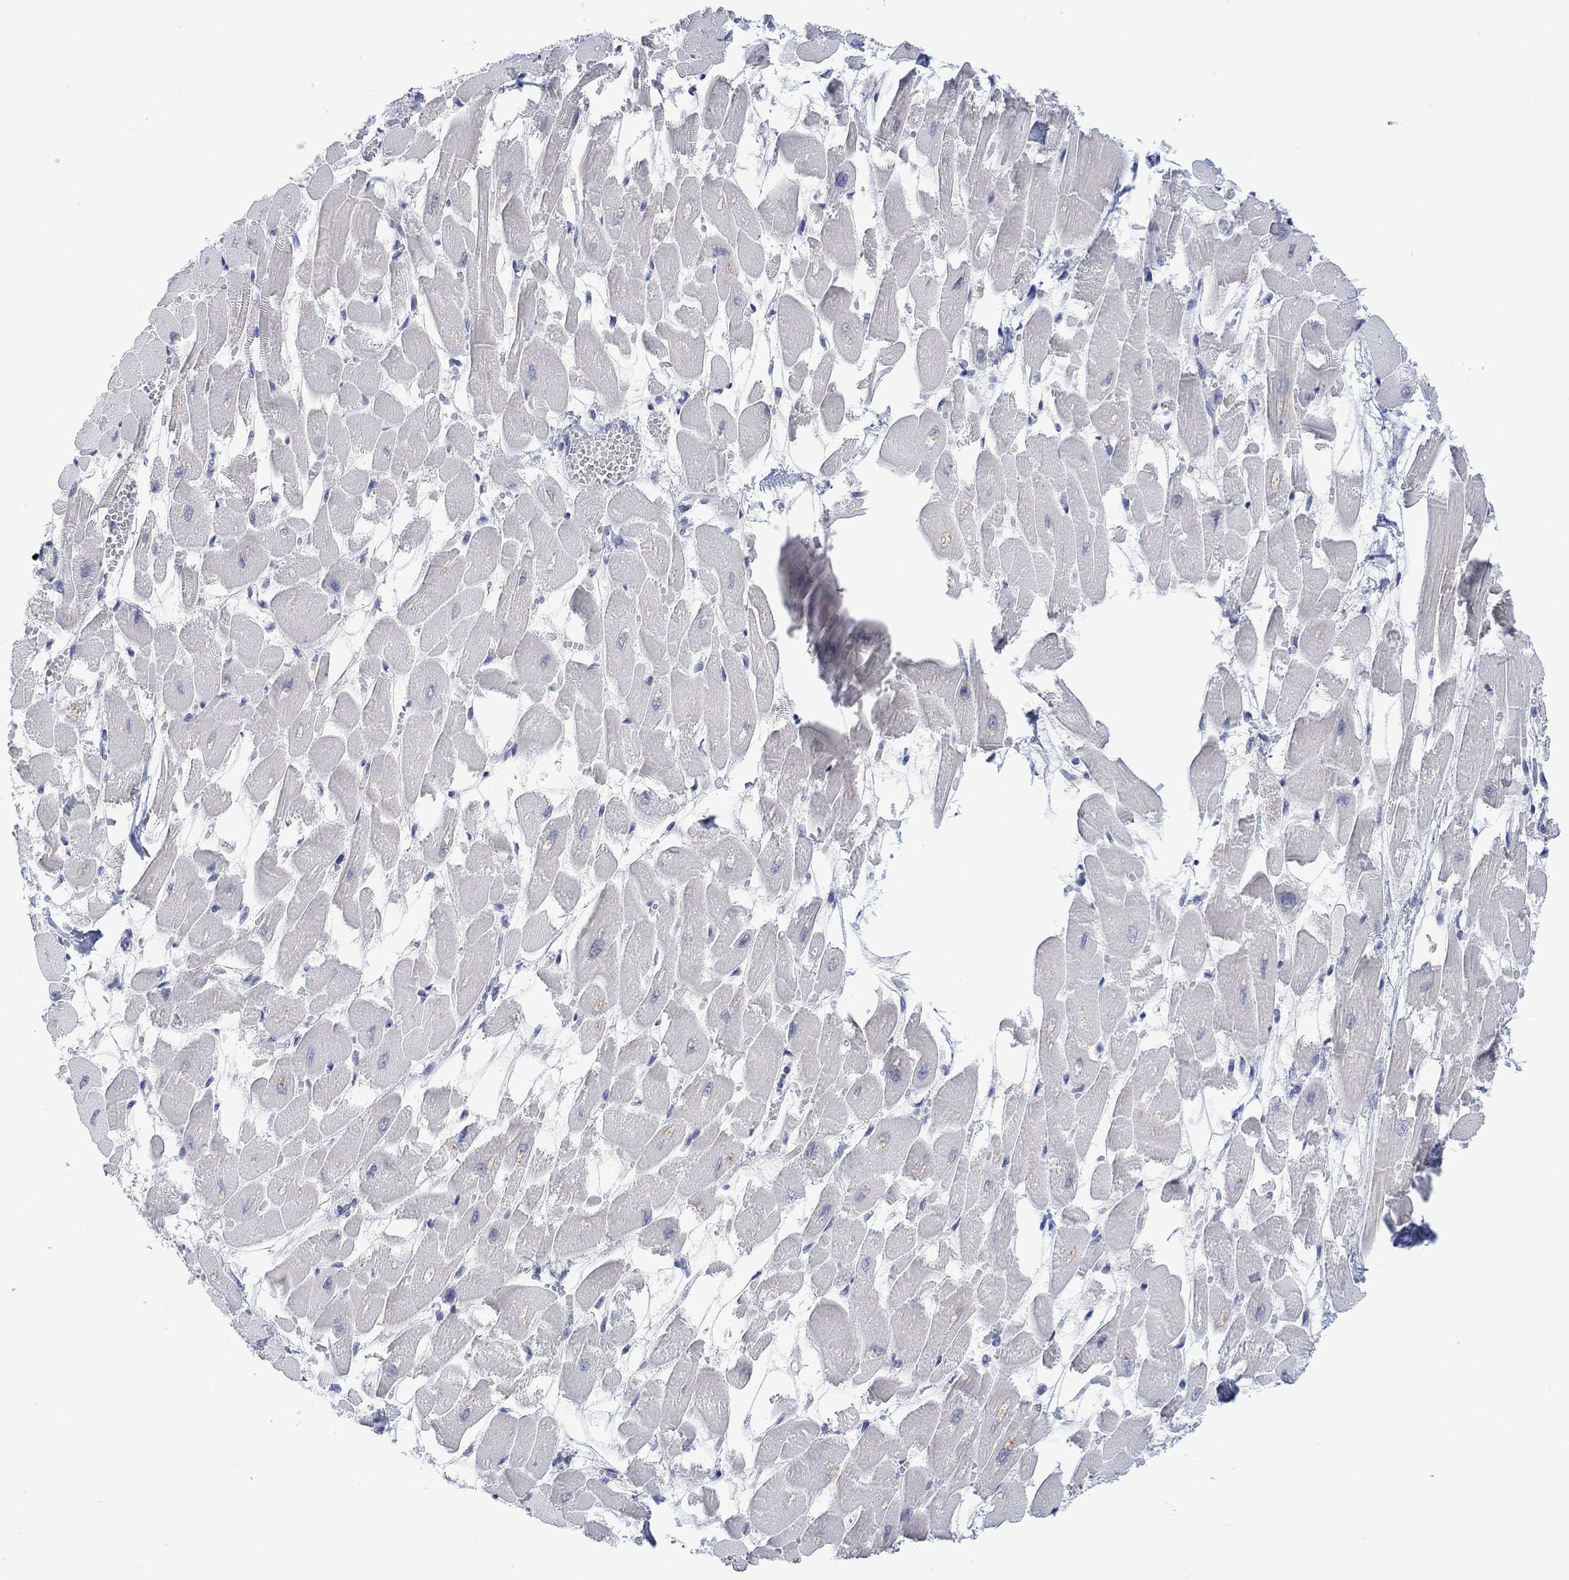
{"staining": {"intensity": "weak", "quantity": "<25%", "location": "nuclear"}, "tissue": "heart muscle", "cell_type": "Cardiomyocytes", "image_type": "normal", "snomed": [{"axis": "morphology", "description": "Normal tissue, NOS"}, {"axis": "topography", "description": "Heart"}], "caption": "Benign heart muscle was stained to show a protein in brown. There is no significant expression in cardiomyocytes. (DAB (3,3'-diaminobenzidine) immunohistochemistry (IHC), high magnification).", "gene": "RAD54L2", "patient": {"sex": "female", "age": 52}}